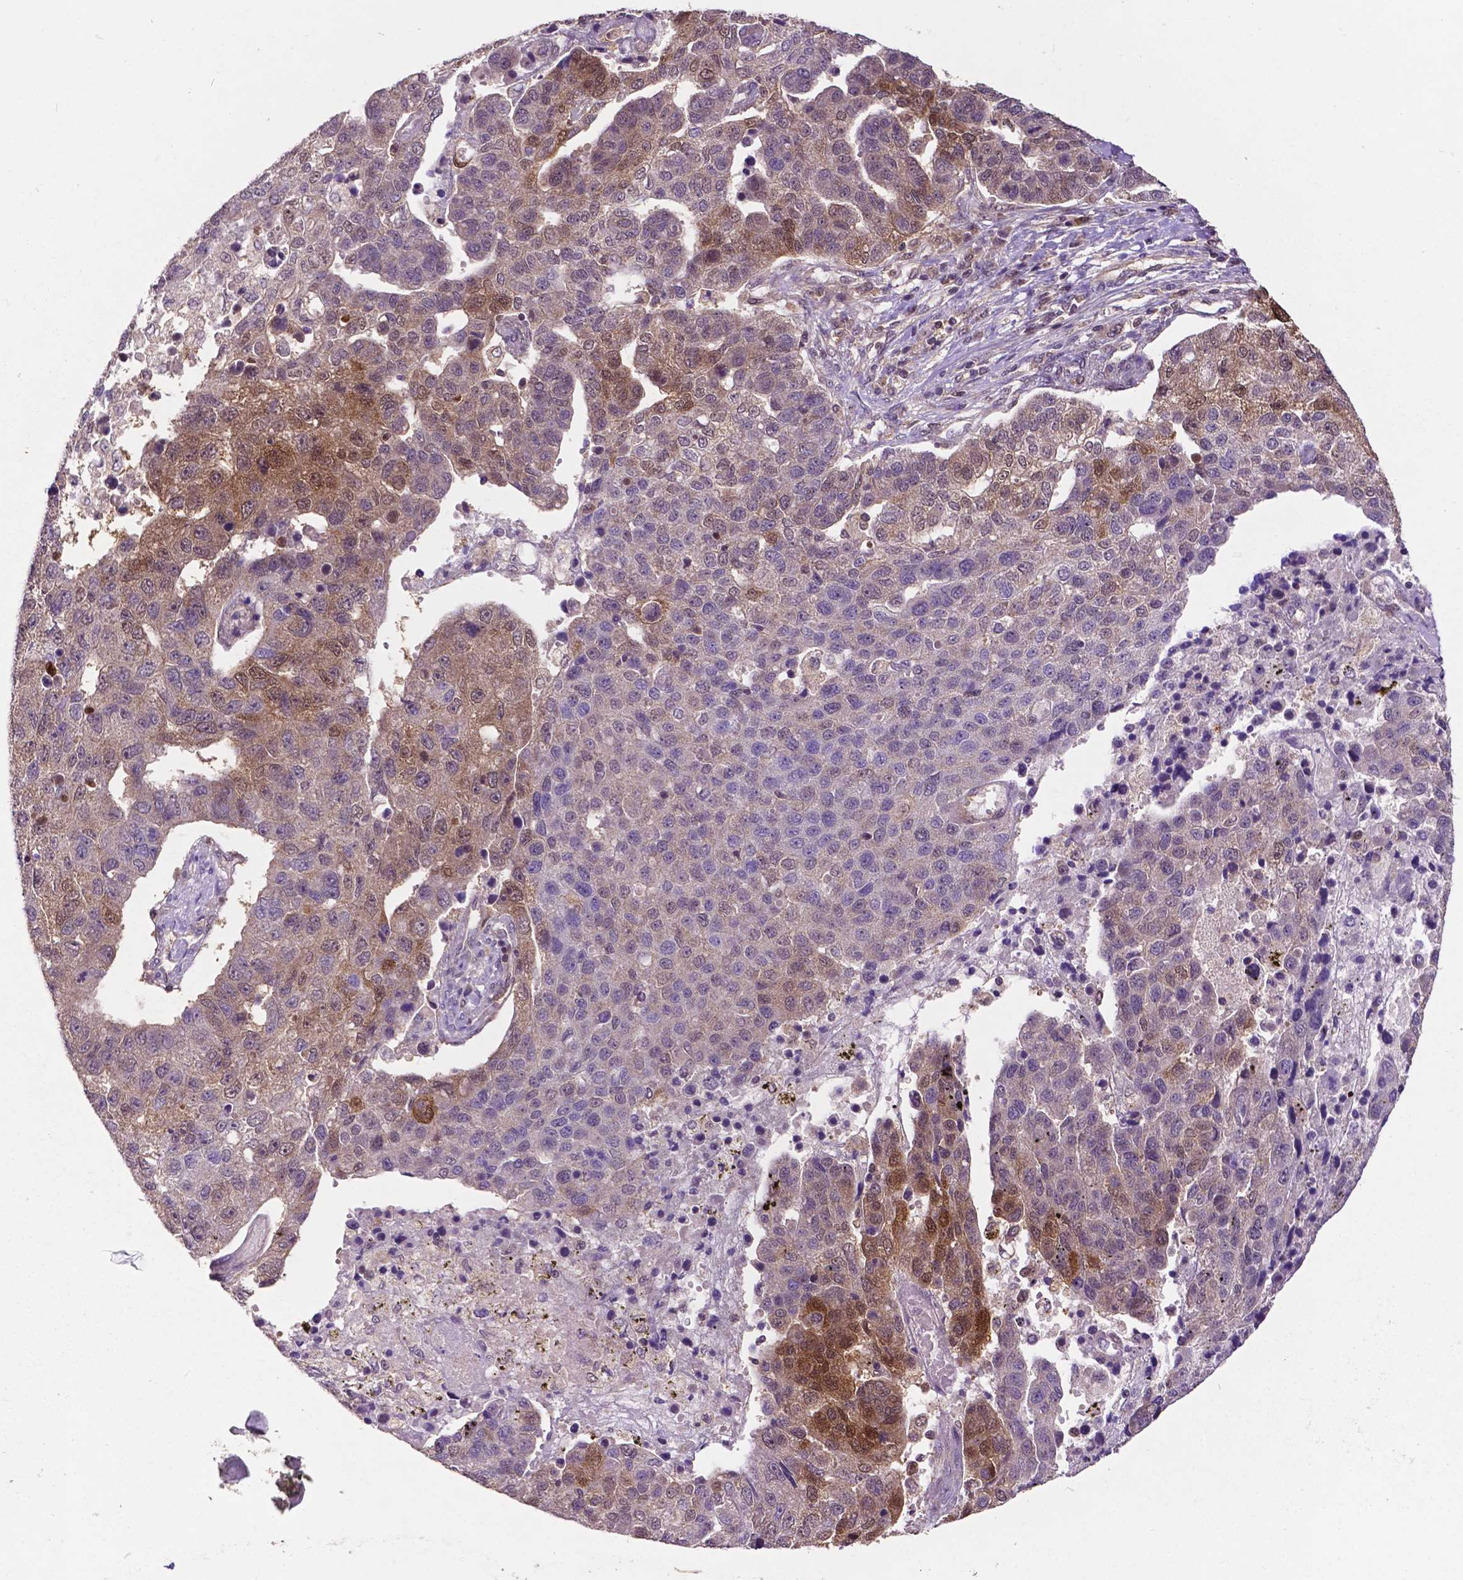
{"staining": {"intensity": "moderate", "quantity": "<25%", "location": "cytoplasmic/membranous,nuclear"}, "tissue": "pancreatic cancer", "cell_type": "Tumor cells", "image_type": "cancer", "snomed": [{"axis": "morphology", "description": "Adenocarcinoma, NOS"}, {"axis": "topography", "description": "Pancreas"}], "caption": "Protein expression analysis of pancreatic cancer shows moderate cytoplasmic/membranous and nuclear expression in approximately <25% of tumor cells.", "gene": "UBE2L6", "patient": {"sex": "female", "age": 61}}